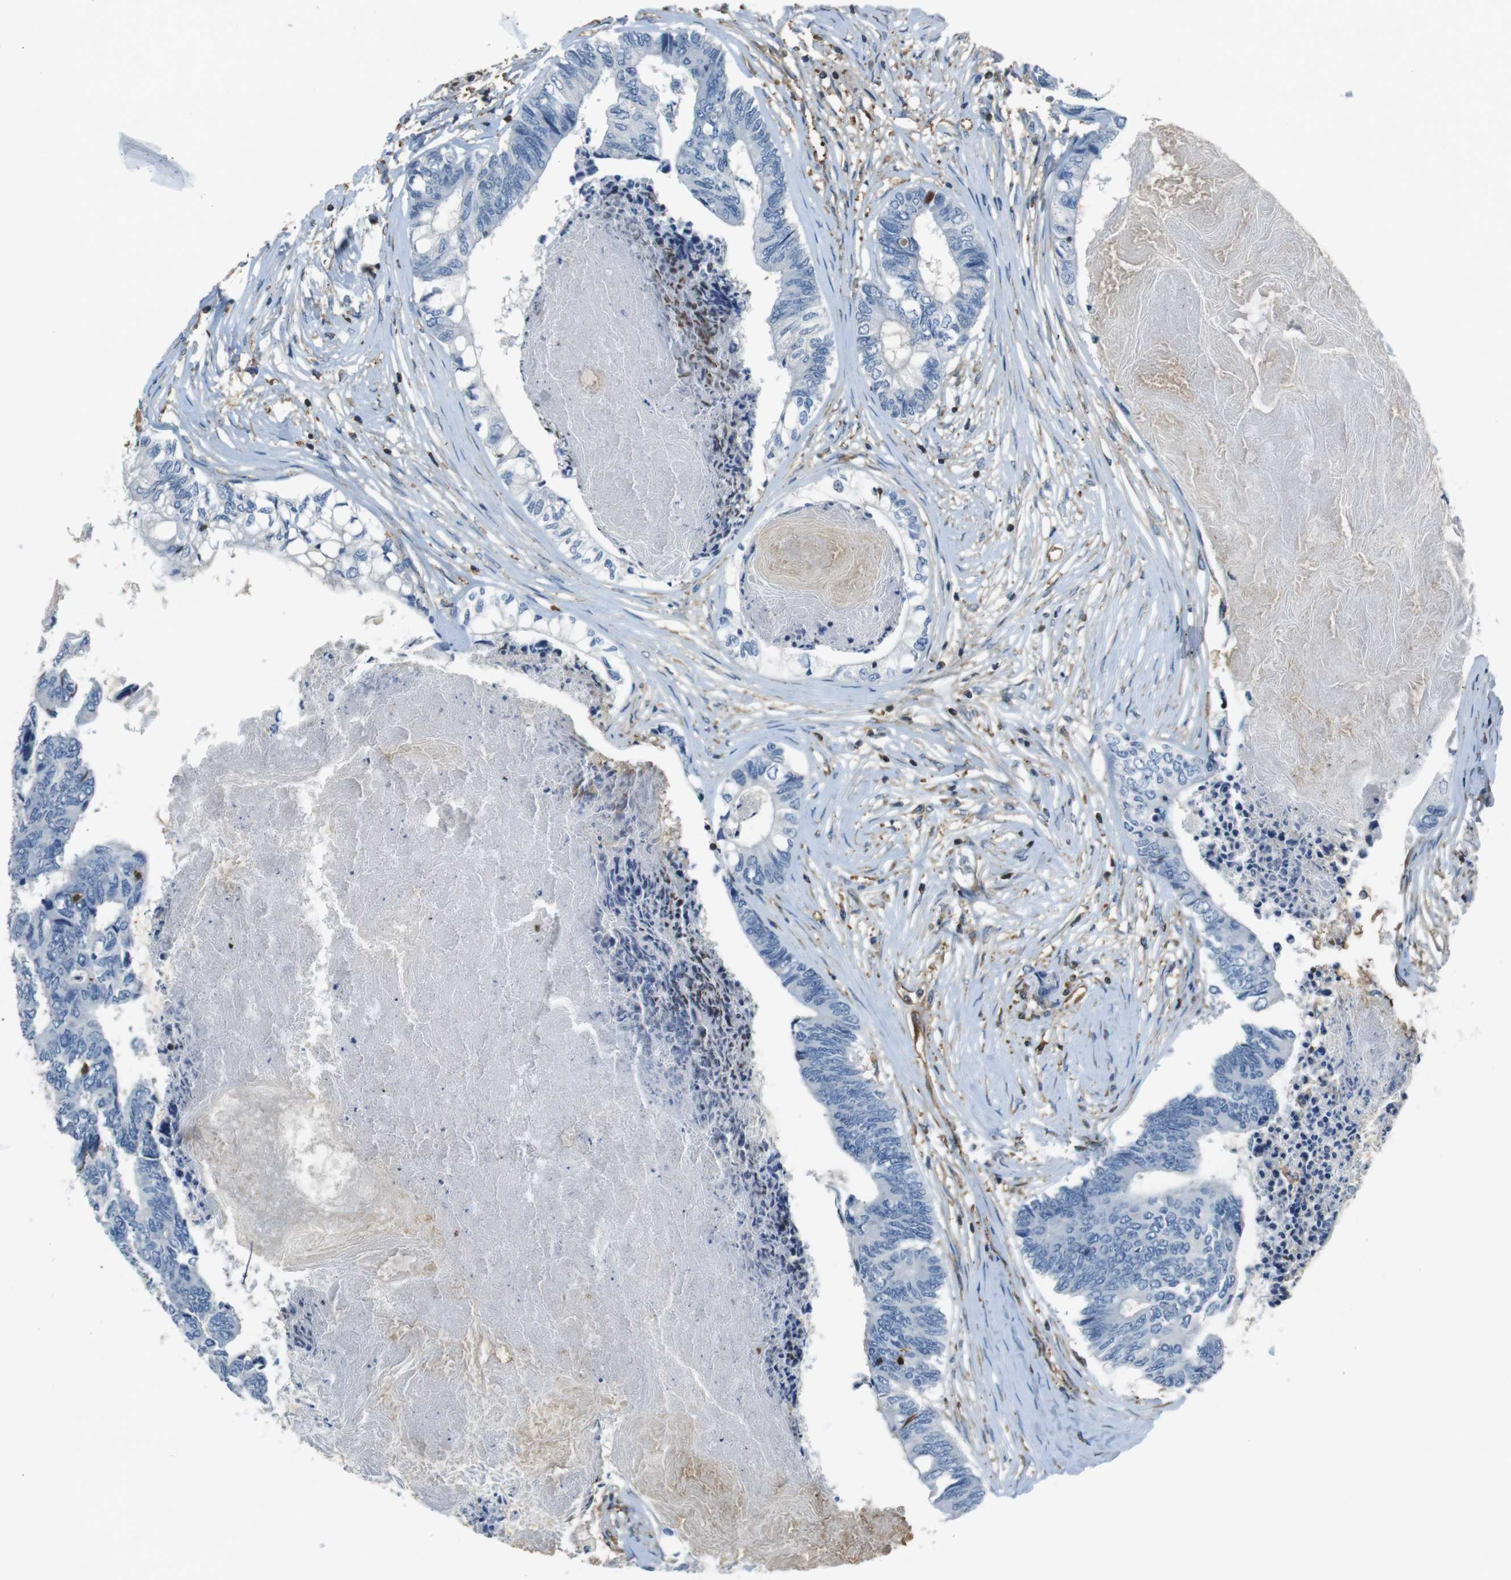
{"staining": {"intensity": "negative", "quantity": "none", "location": "none"}, "tissue": "colorectal cancer", "cell_type": "Tumor cells", "image_type": "cancer", "snomed": [{"axis": "morphology", "description": "Adenocarcinoma, NOS"}, {"axis": "topography", "description": "Rectum"}], "caption": "There is no significant expression in tumor cells of colorectal cancer.", "gene": "FCAR", "patient": {"sex": "male", "age": 63}}